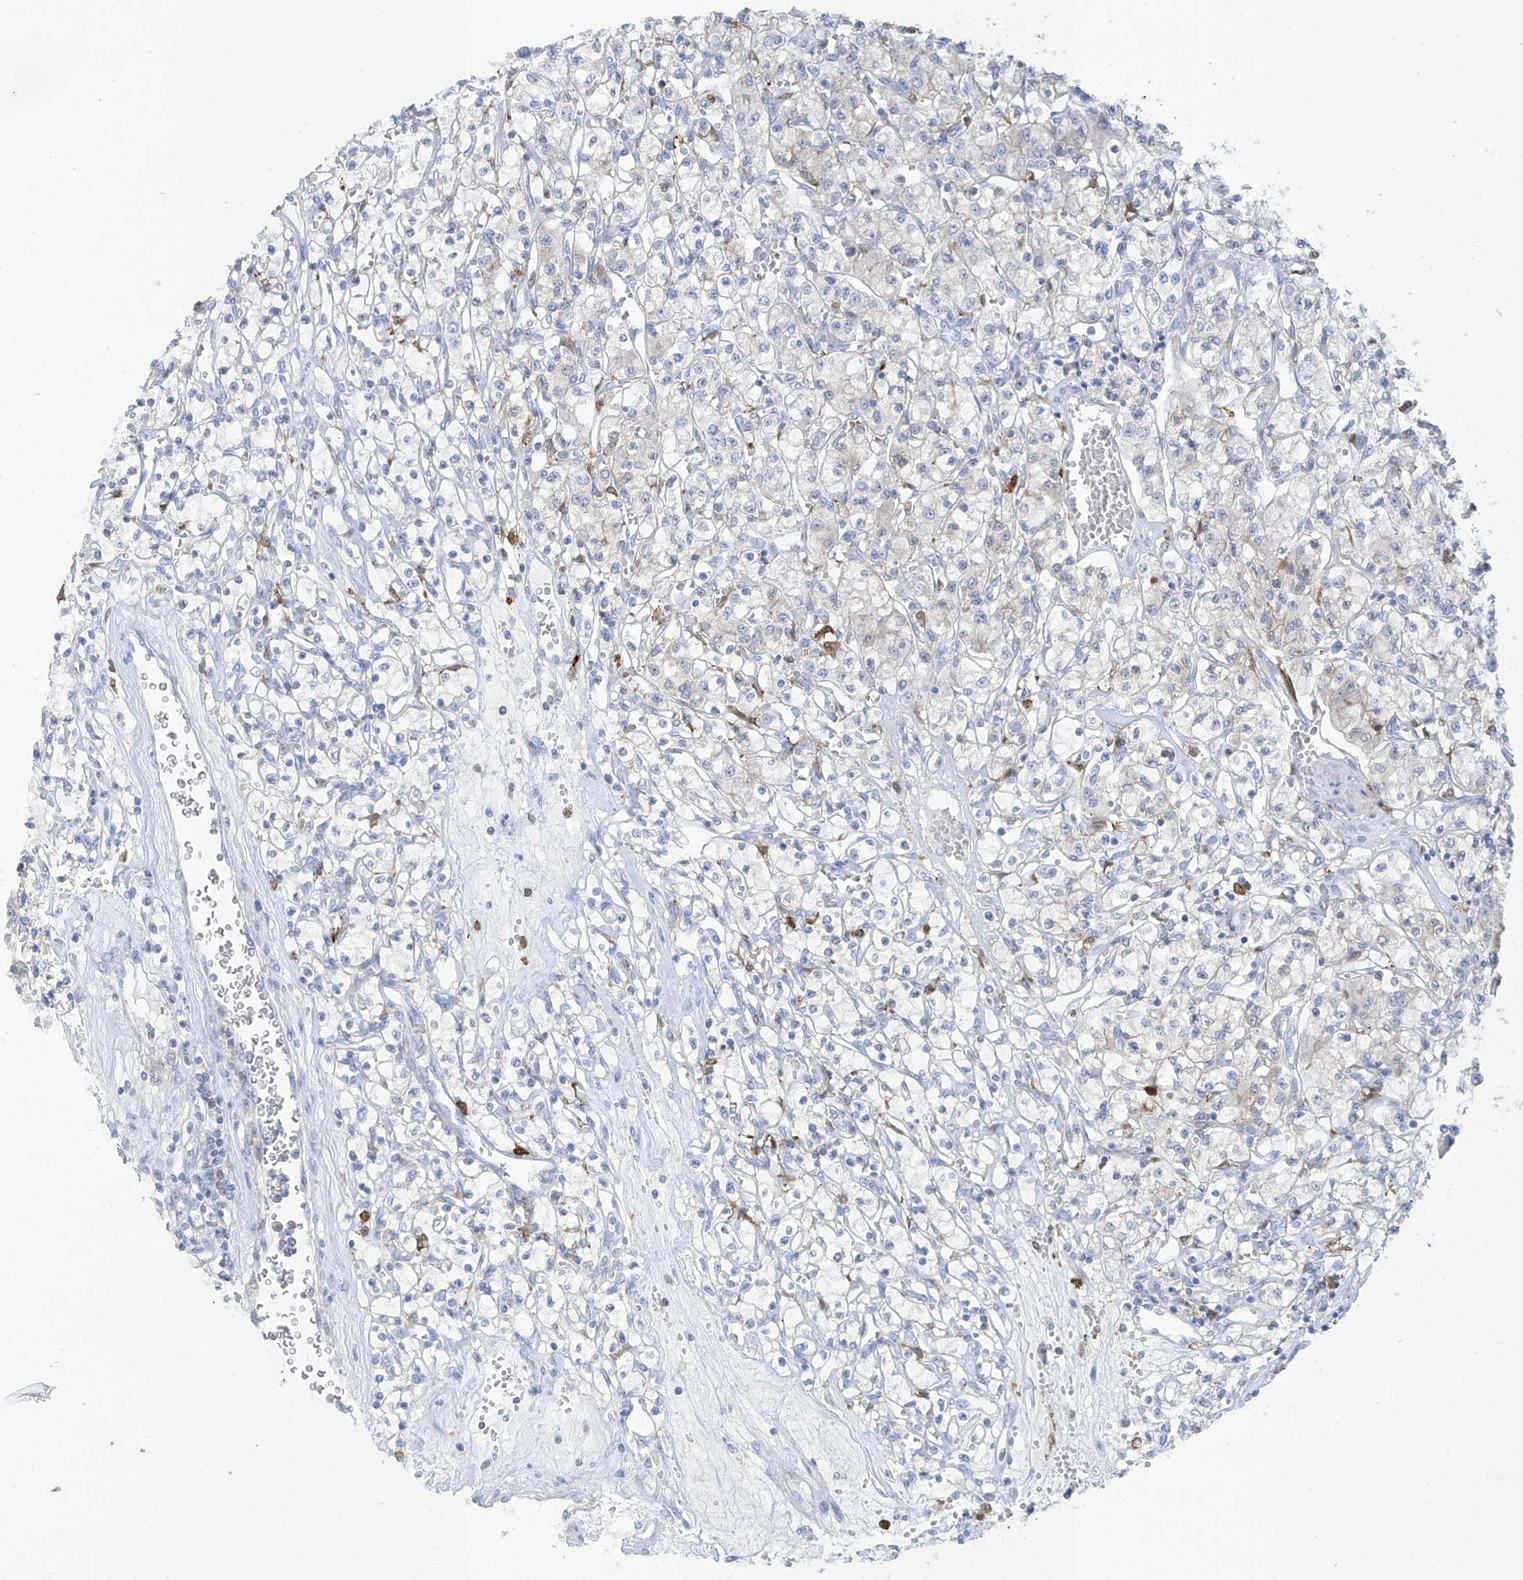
{"staining": {"intensity": "negative", "quantity": "none", "location": "none"}, "tissue": "renal cancer", "cell_type": "Tumor cells", "image_type": "cancer", "snomed": [{"axis": "morphology", "description": "Adenocarcinoma, NOS"}, {"axis": "topography", "description": "Kidney"}], "caption": "A micrograph of adenocarcinoma (renal) stained for a protein exhibits no brown staining in tumor cells.", "gene": "TRMT2B", "patient": {"sex": "female", "age": 59}}